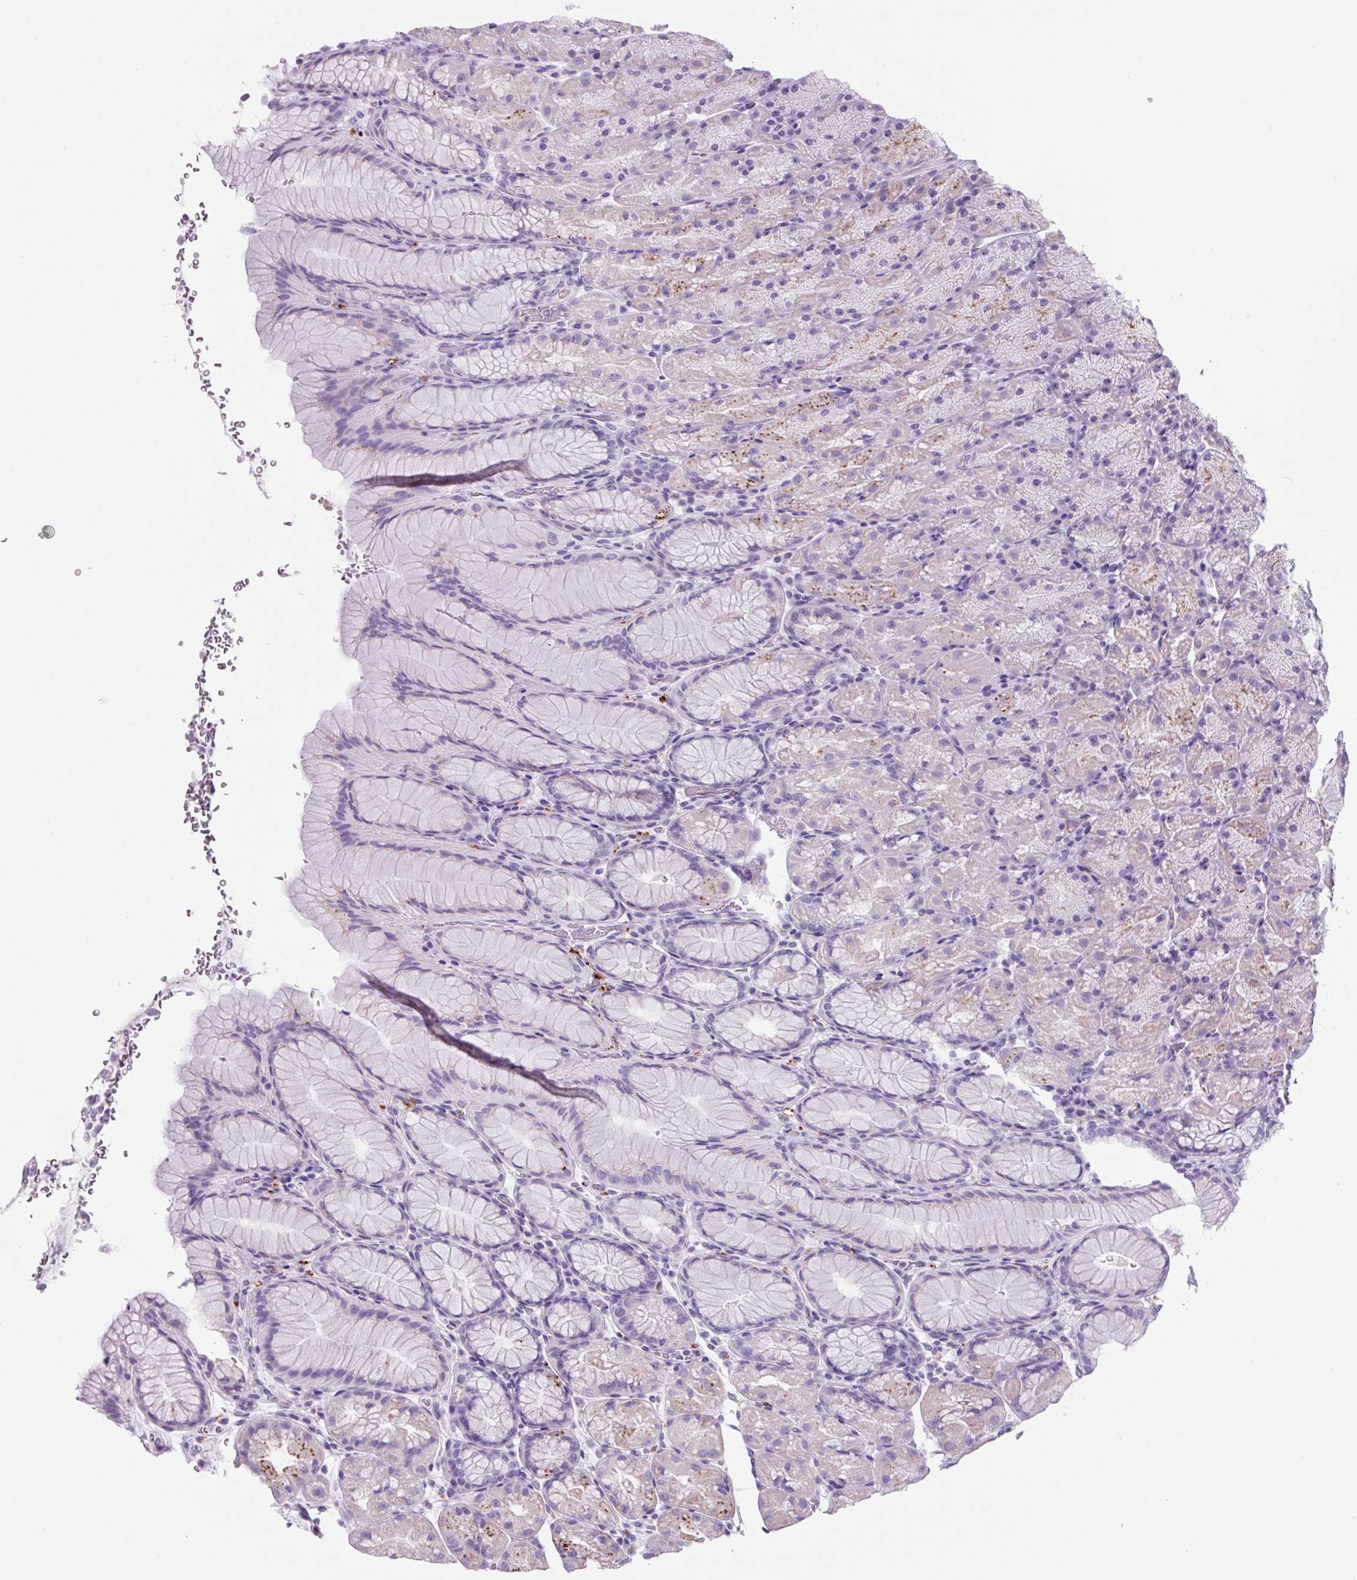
{"staining": {"intensity": "negative", "quantity": "none", "location": "none"}, "tissue": "stomach", "cell_type": "Glandular cells", "image_type": "normal", "snomed": [{"axis": "morphology", "description": "Normal tissue, NOS"}, {"axis": "topography", "description": "Stomach, upper"}, {"axis": "topography", "description": "Stomach, lower"}], "caption": "Immunohistochemistry of unremarkable human stomach demonstrates no positivity in glandular cells. (DAB immunohistochemistry (IHC) visualized using brightfield microscopy, high magnification).", "gene": "LCN10", "patient": {"sex": "male", "age": 67}}